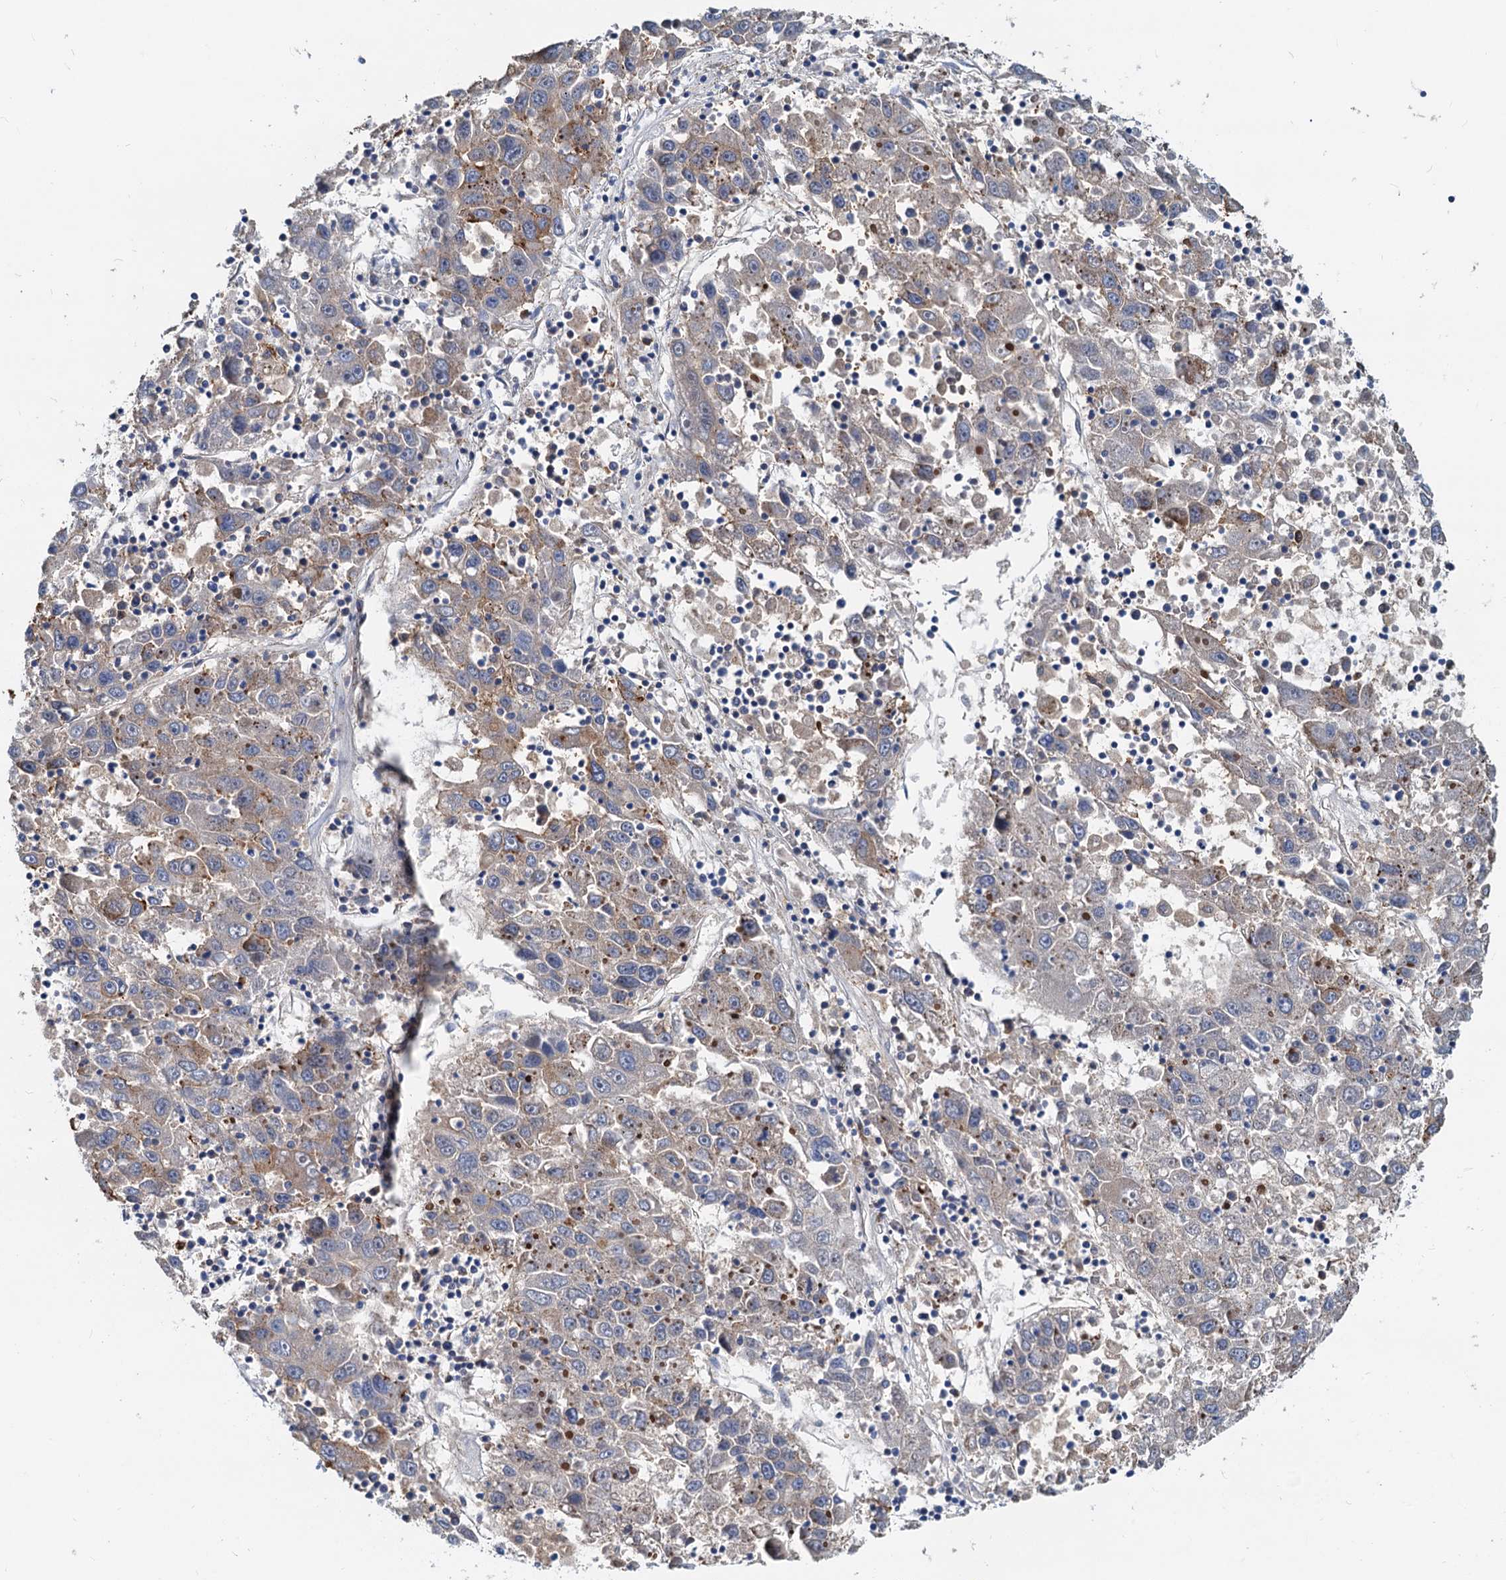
{"staining": {"intensity": "weak", "quantity": "25%-75%", "location": "cytoplasmic/membranous"}, "tissue": "liver cancer", "cell_type": "Tumor cells", "image_type": "cancer", "snomed": [{"axis": "morphology", "description": "Carcinoma, Hepatocellular, NOS"}, {"axis": "topography", "description": "Liver"}], "caption": "Hepatocellular carcinoma (liver) was stained to show a protein in brown. There is low levels of weak cytoplasmic/membranous expression in approximately 25%-75% of tumor cells. (Stains: DAB in brown, nuclei in blue, Microscopy: brightfield microscopy at high magnification).", "gene": "LNX2", "patient": {"sex": "male", "age": 49}}